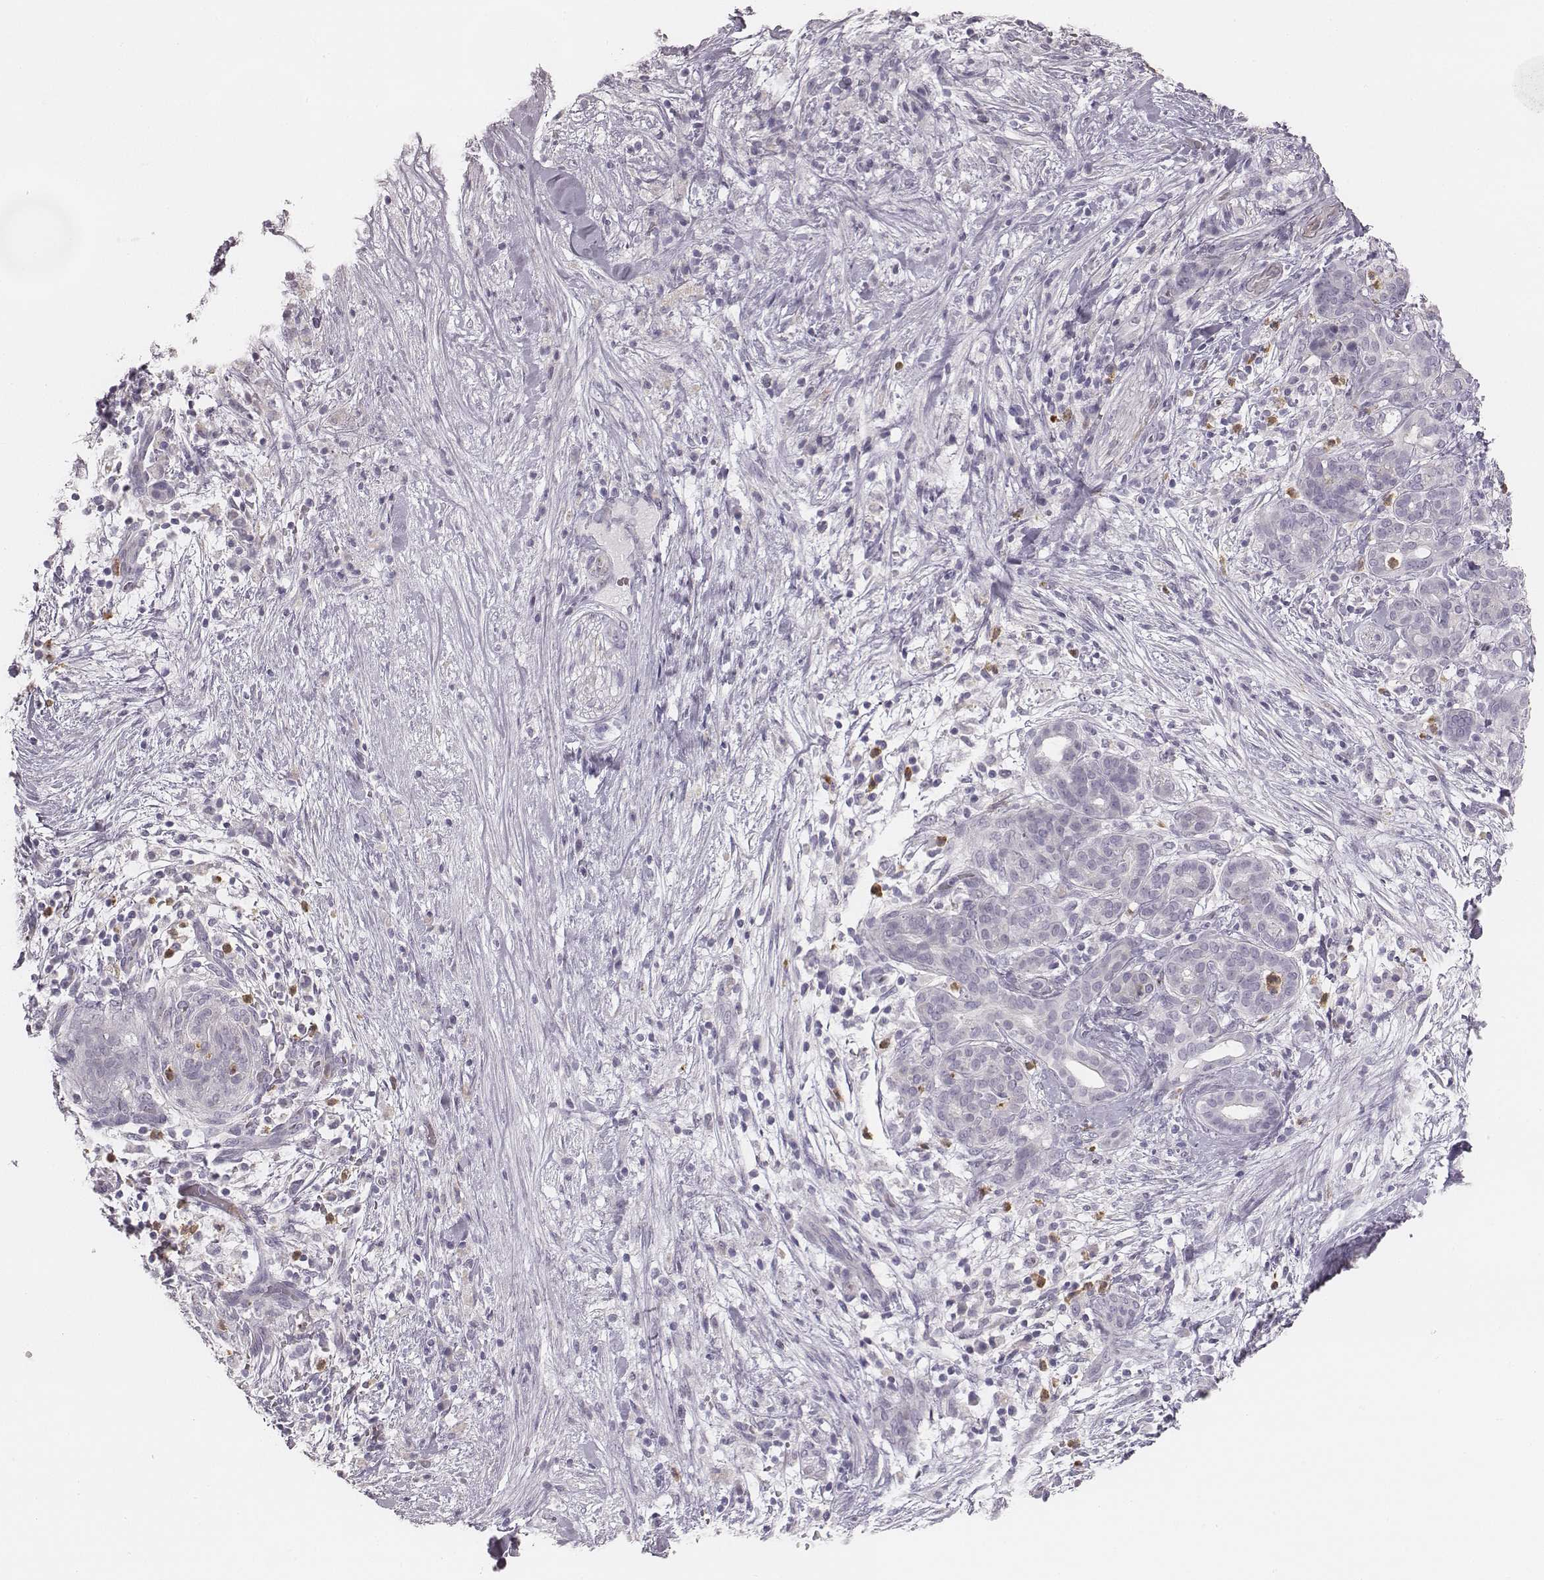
{"staining": {"intensity": "negative", "quantity": "none", "location": "none"}, "tissue": "pancreatic cancer", "cell_type": "Tumor cells", "image_type": "cancer", "snomed": [{"axis": "morphology", "description": "Adenocarcinoma, NOS"}, {"axis": "topography", "description": "Pancreas"}], "caption": "Immunohistochemical staining of pancreatic adenocarcinoma demonstrates no significant positivity in tumor cells. (DAB IHC with hematoxylin counter stain).", "gene": "KCNJ12", "patient": {"sex": "male", "age": 44}}